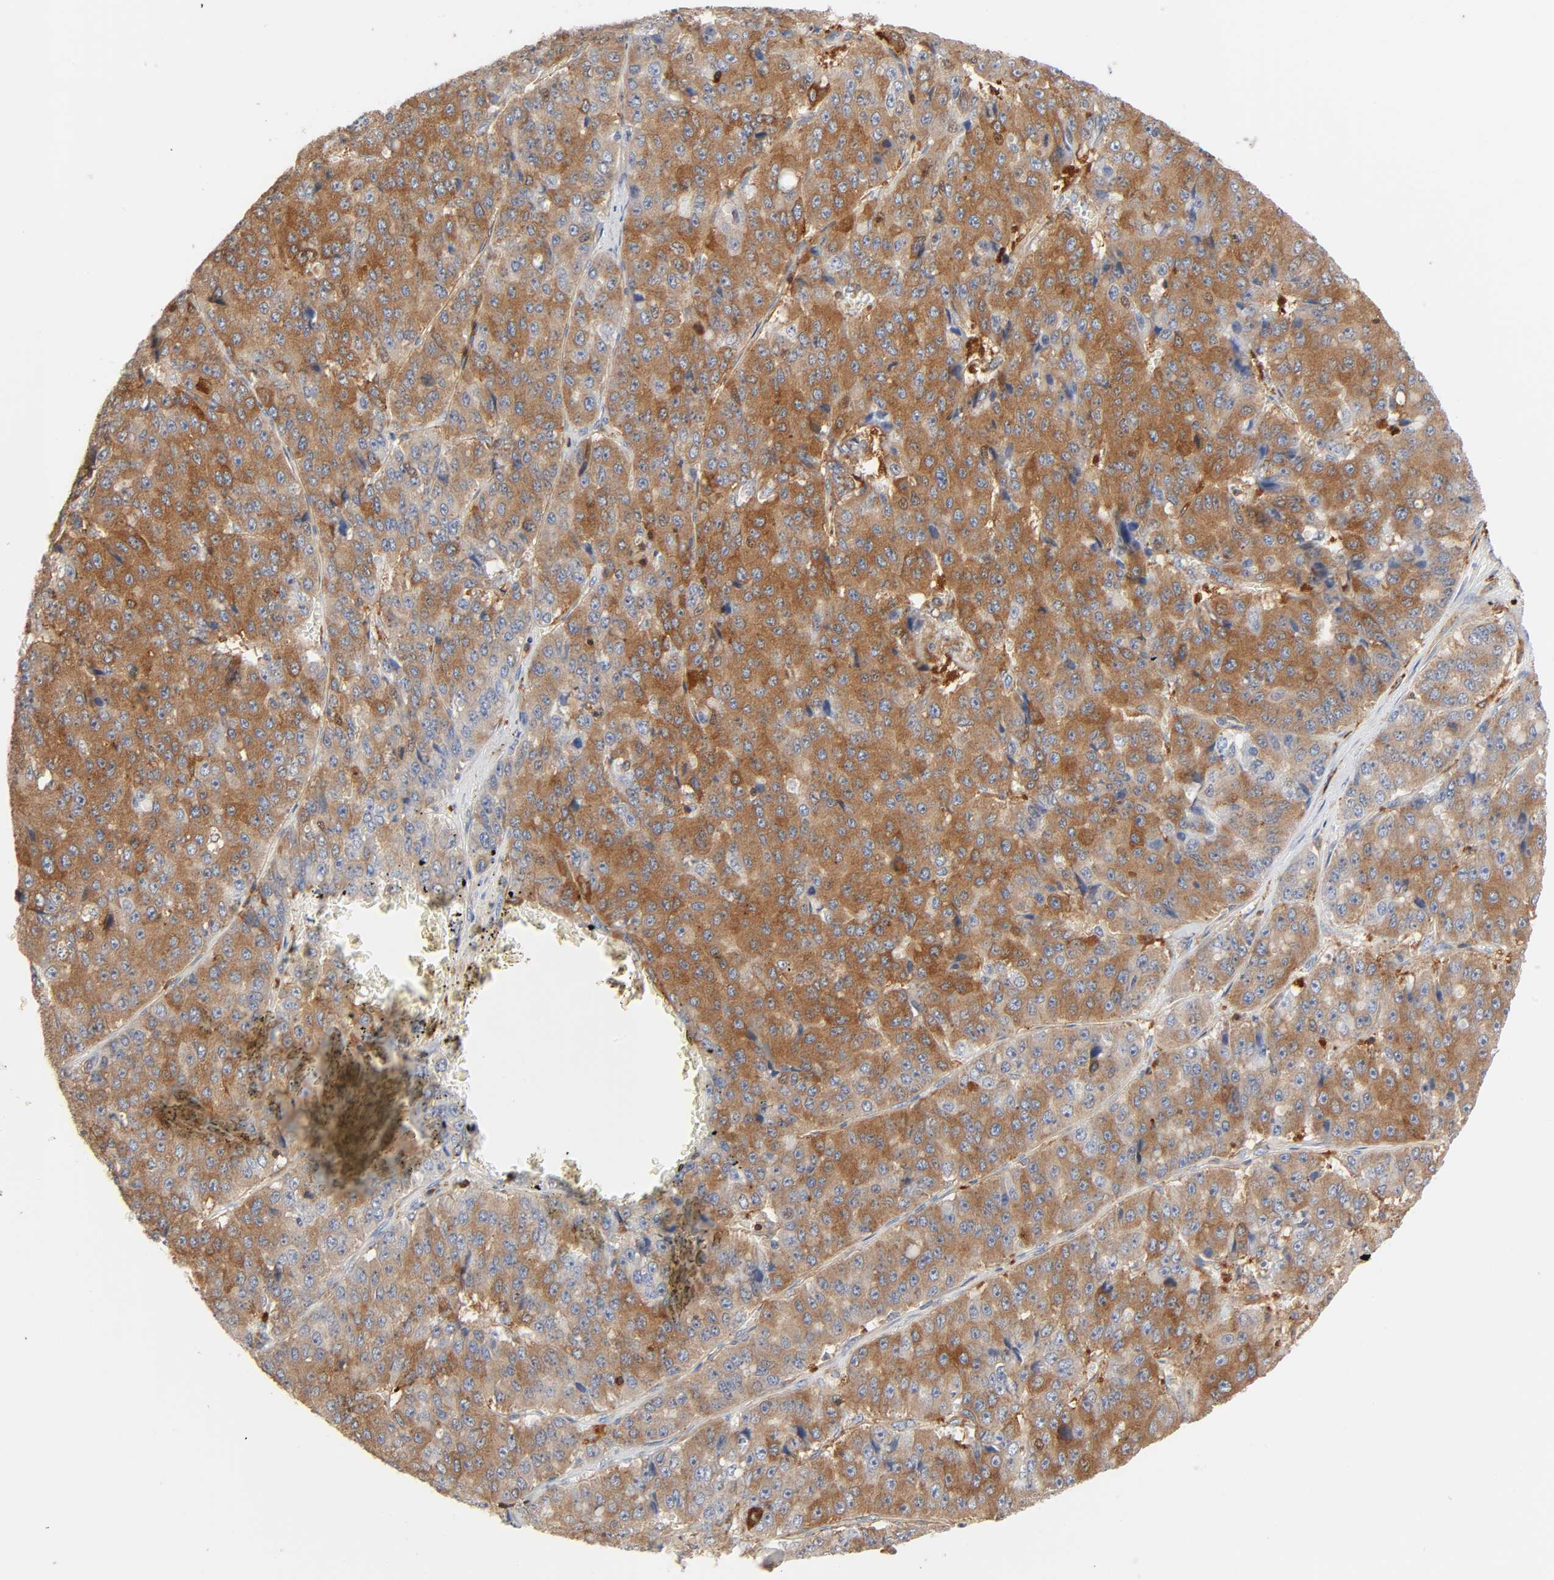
{"staining": {"intensity": "moderate", "quantity": ">75%", "location": "cytoplasmic/membranous"}, "tissue": "pancreatic cancer", "cell_type": "Tumor cells", "image_type": "cancer", "snomed": [{"axis": "morphology", "description": "Adenocarcinoma, NOS"}, {"axis": "topography", "description": "Pancreas"}], "caption": "Protein expression analysis of human adenocarcinoma (pancreatic) reveals moderate cytoplasmic/membranous staining in approximately >75% of tumor cells.", "gene": "BIN1", "patient": {"sex": "male", "age": 50}}